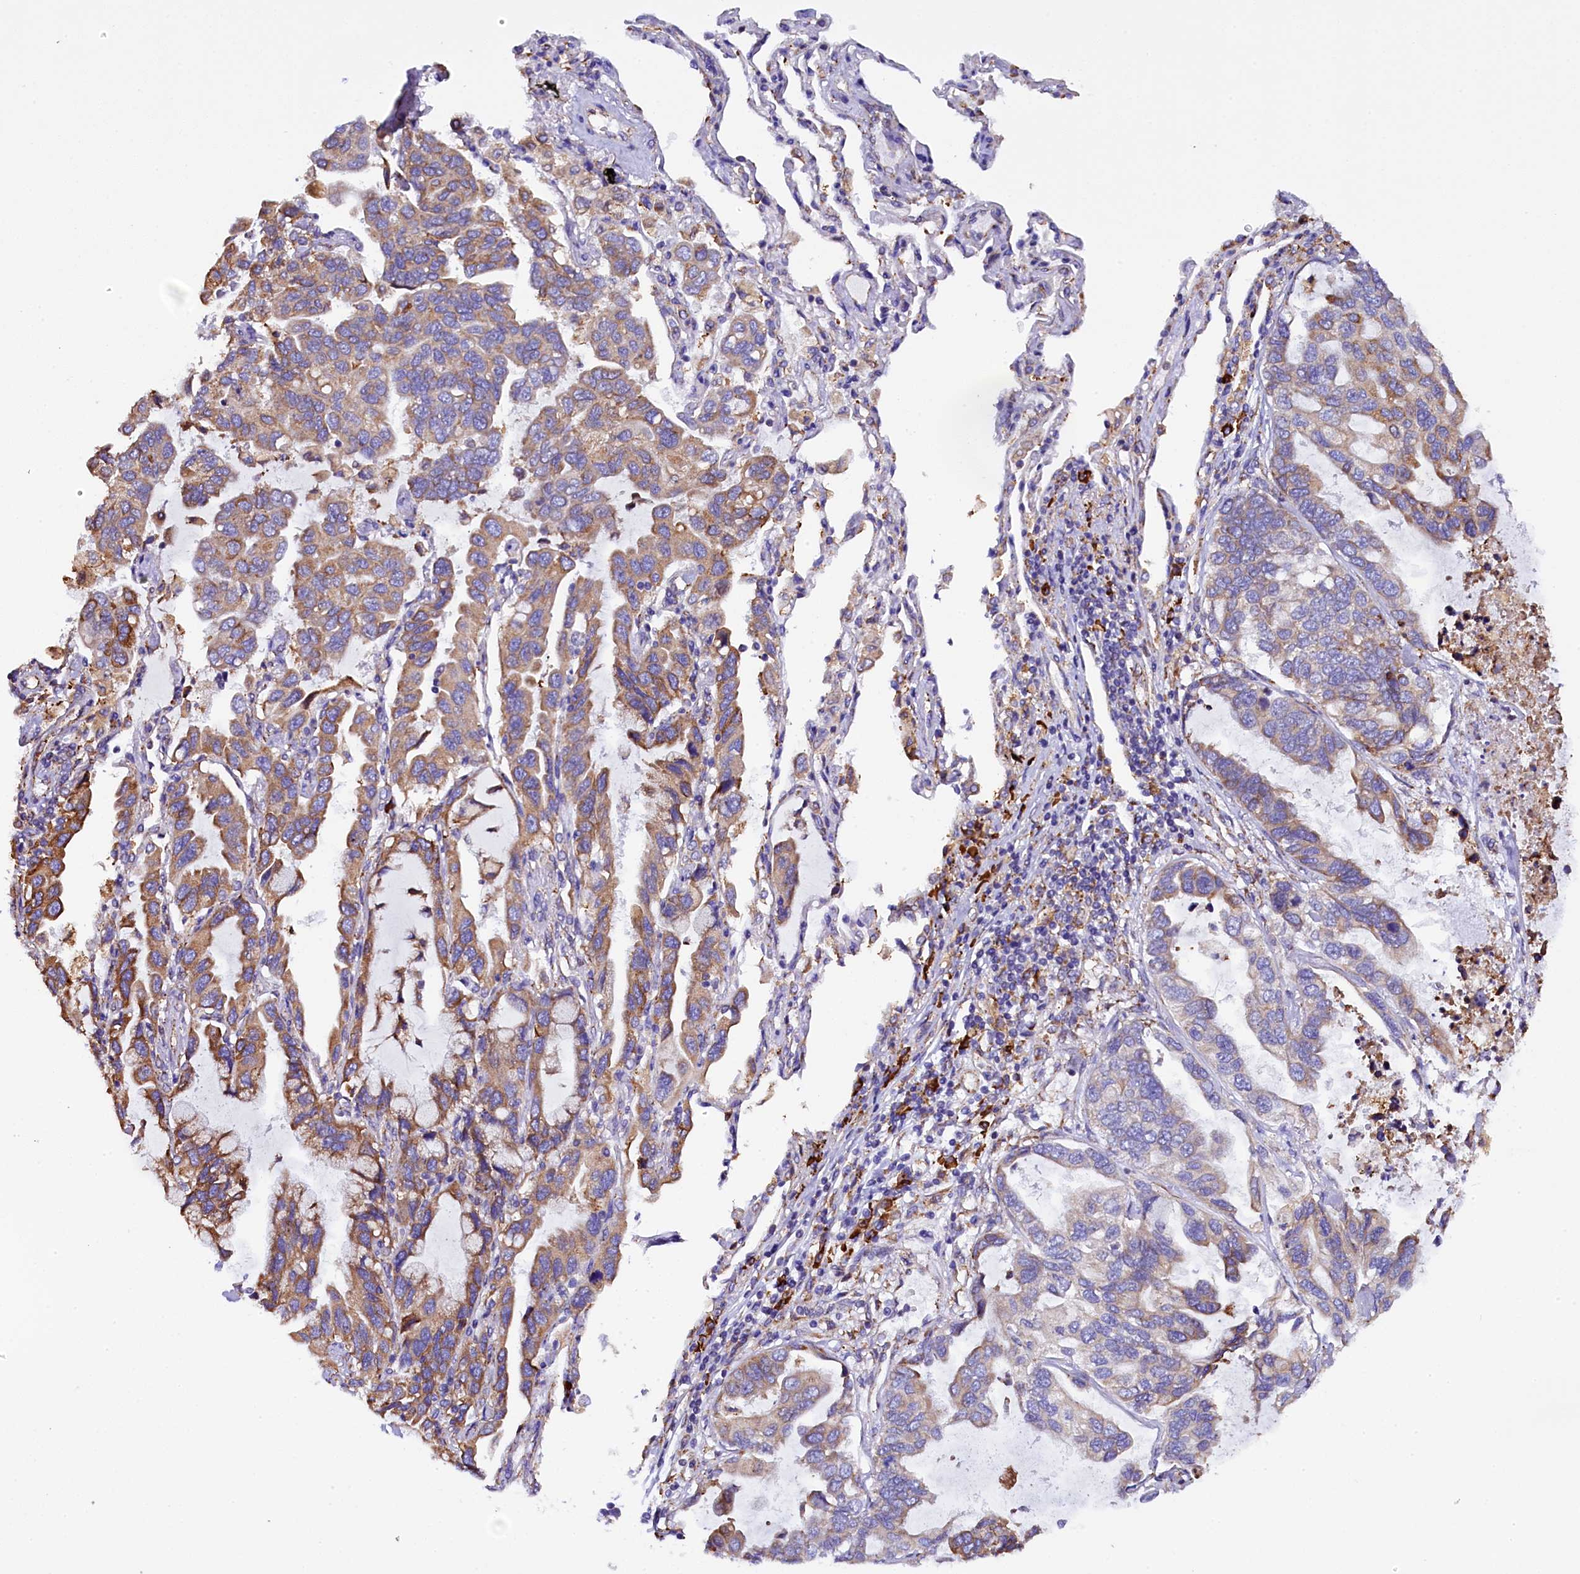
{"staining": {"intensity": "moderate", "quantity": "25%-75%", "location": "cytoplasmic/membranous"}, "tissue": "lung cancer", "cell_type": "Tumor cells", "image_type": "cancer", "snomed": [{"axis": "morphology", "description": "Adenocarcinoma, NOS"}, {"axis": "topography", "description": "Lung"}], "caption": "DAB (3,3'-diaminobenzidine) immunohistochemical staining of adenocarcinoma (lung) shows moderate cytoplasmic/membranous protein staining in about 25%-75% of tumor cells.", "gene": "CAPS2", "patient": {"sex": "male", "age": 64}}